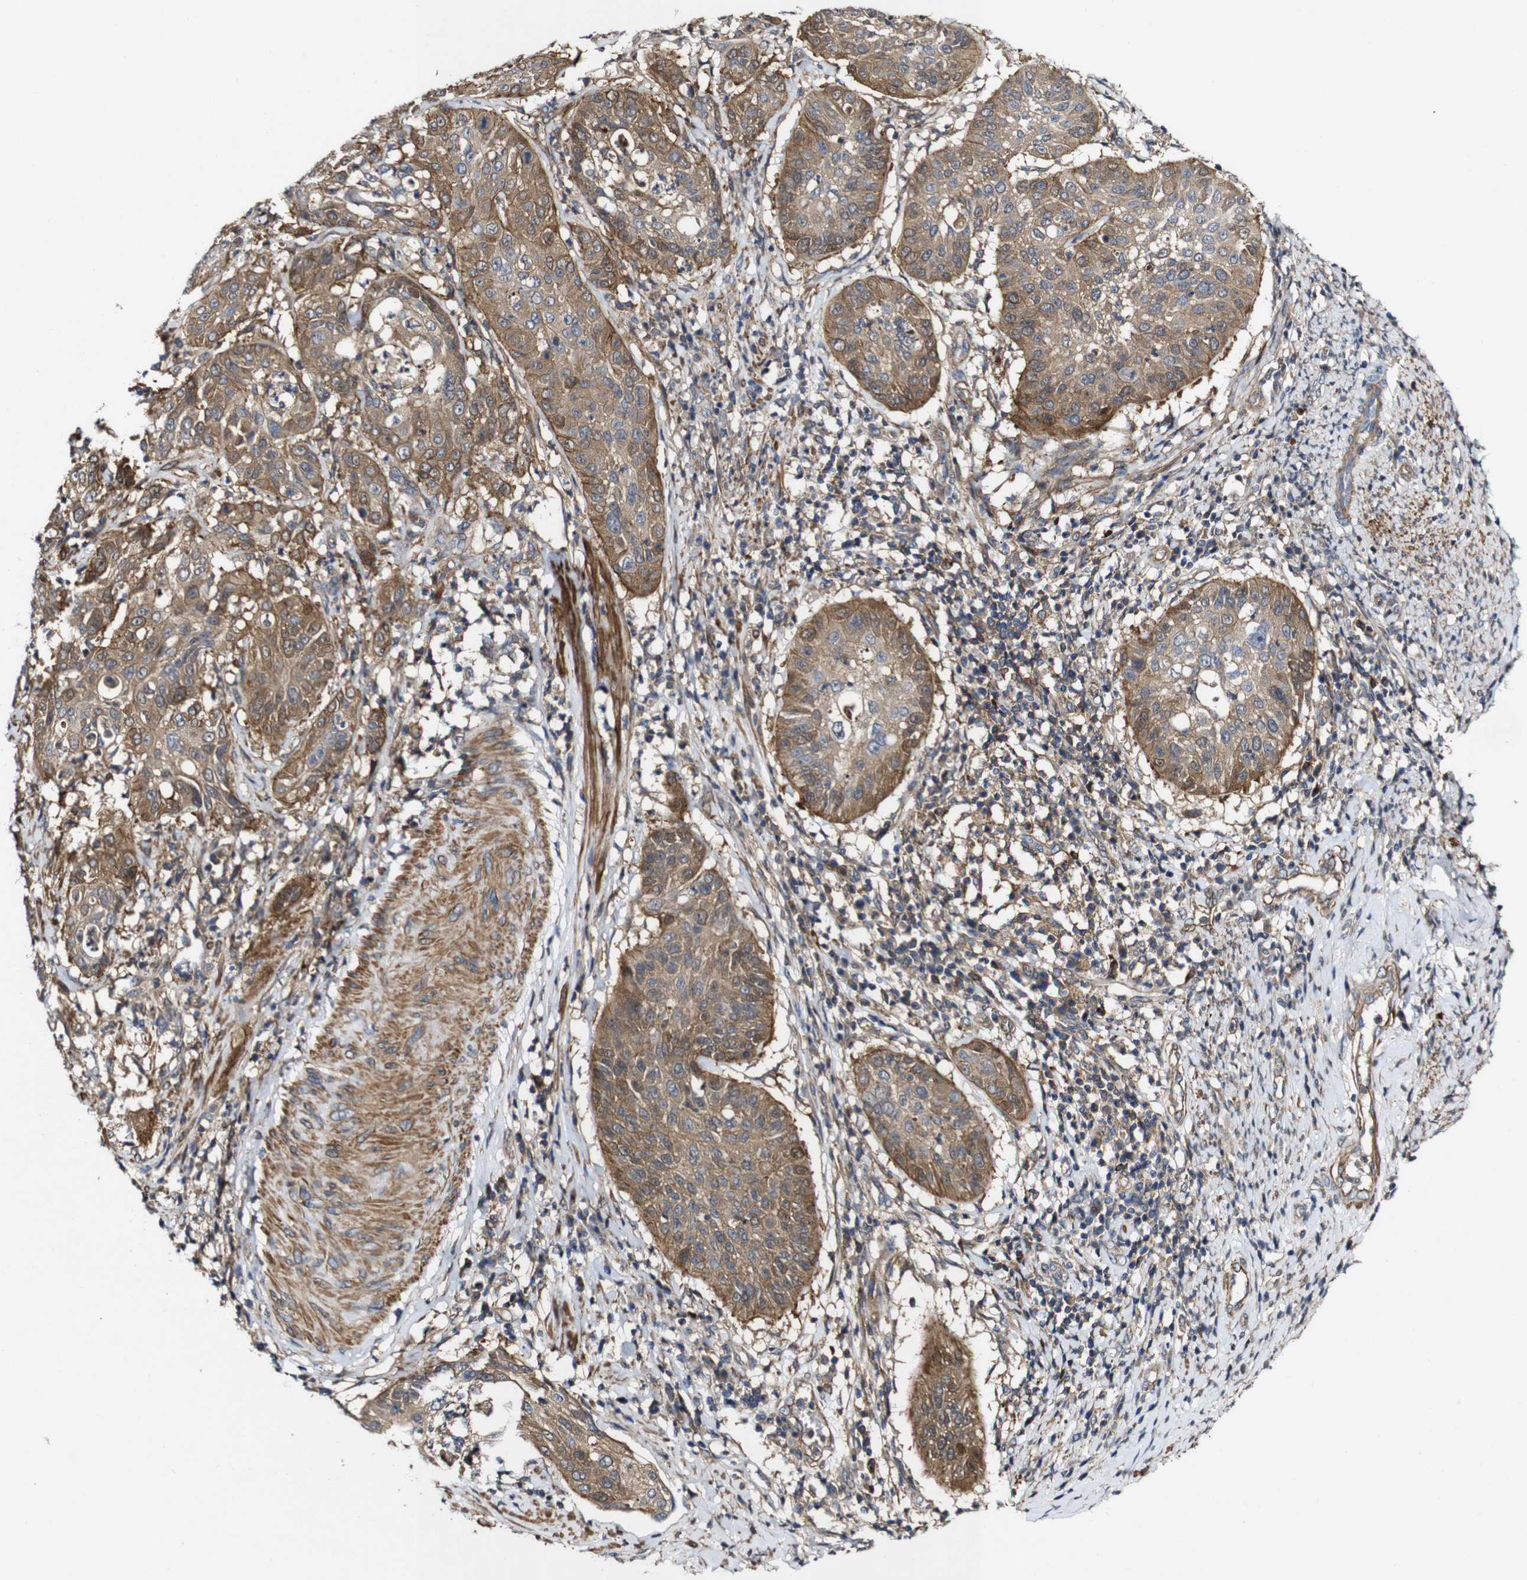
{"staining": {"intensity": "moderate", "quantity": ">75%", "location": "cytoplasmic/membranous"}, "tissue": "cervical cancer", "cell_type": "Tumor cells", "image_type": "cancer", "snomed": [{"axis": "morphology", "description": "Normal tissue, NOS"}, {"axis": "morphology", "description": "Squamous cell carcinoma, NOS"}, {"axis": "topography", "description": "Cervix"}], "caption": "Protein positivity by IHC reveals moderate cytoplasmic/membranous positivity in approximately >75% of tumor cells in cervical squamous cell carcinoma. (Stains: DAB (3,3'-diaminobenzidine) in brown, nuclei in blue, Microscopy: brightfield microscopy at high magnification).", "gene": "GSDME", "patient": {"sex": "female", "age": 39}}